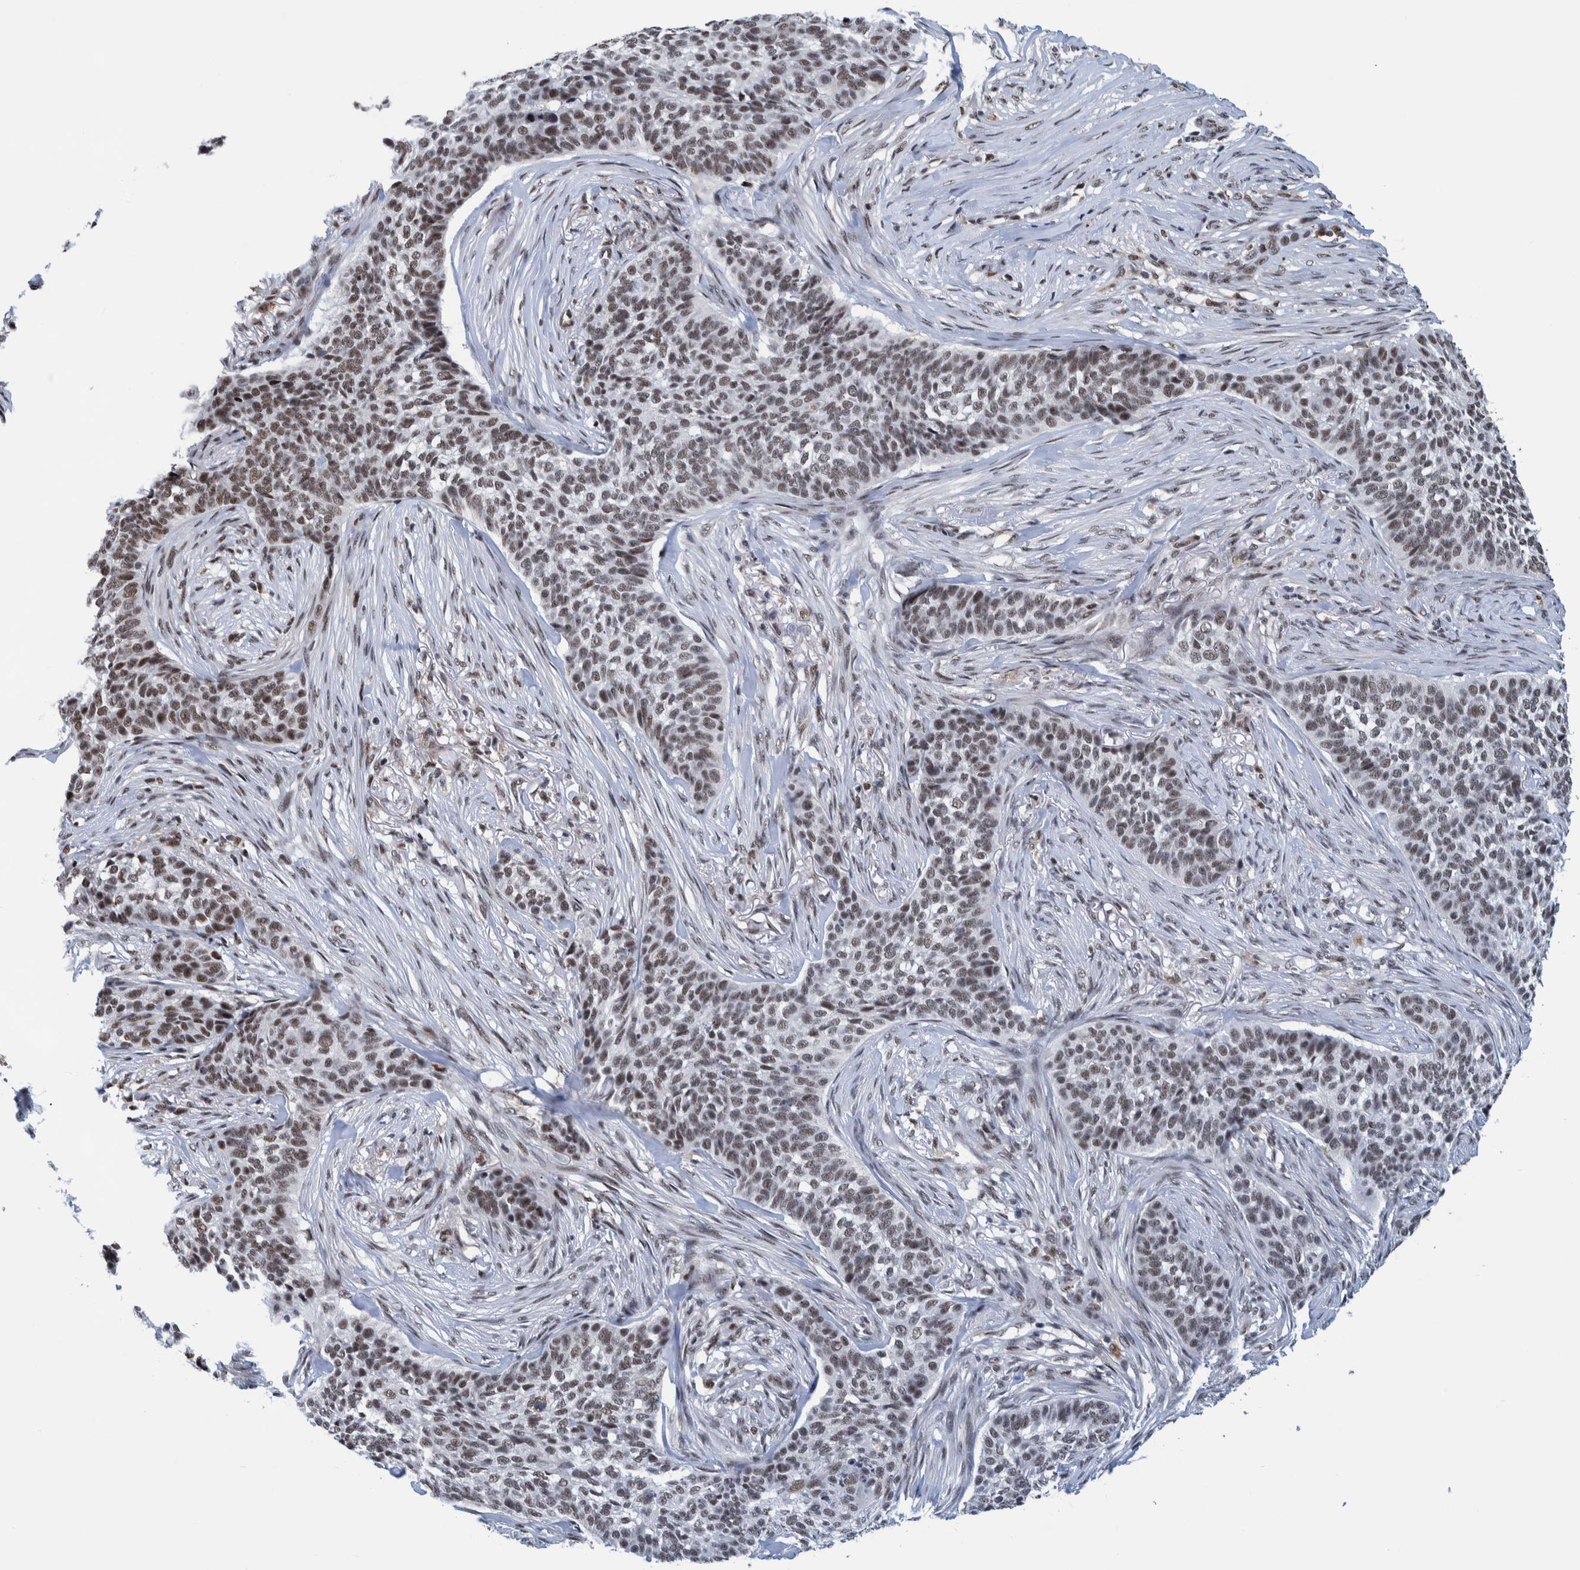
{"staining": {"intensity": "moderate", "quantity": ">75%", "location": "nuclear"}, "tissue": "skin cancer", "cell_type": "Tumor cells", "image_type": "cancer", "snomed": [{"axis": "morphology", "description": "Basal cell carcinoma"}, {"axis": "topography", "description": "Skin"}], "caption": "Immunohistochemistry micrograph of basal cell carcinoma (skin) stained for a protein (brown), which reveals medium levels of moderate nuclear staining in about >75% of tumor cells.", "gene": "EFTUD2", "patient": {"sex": "male", "age": 85}}